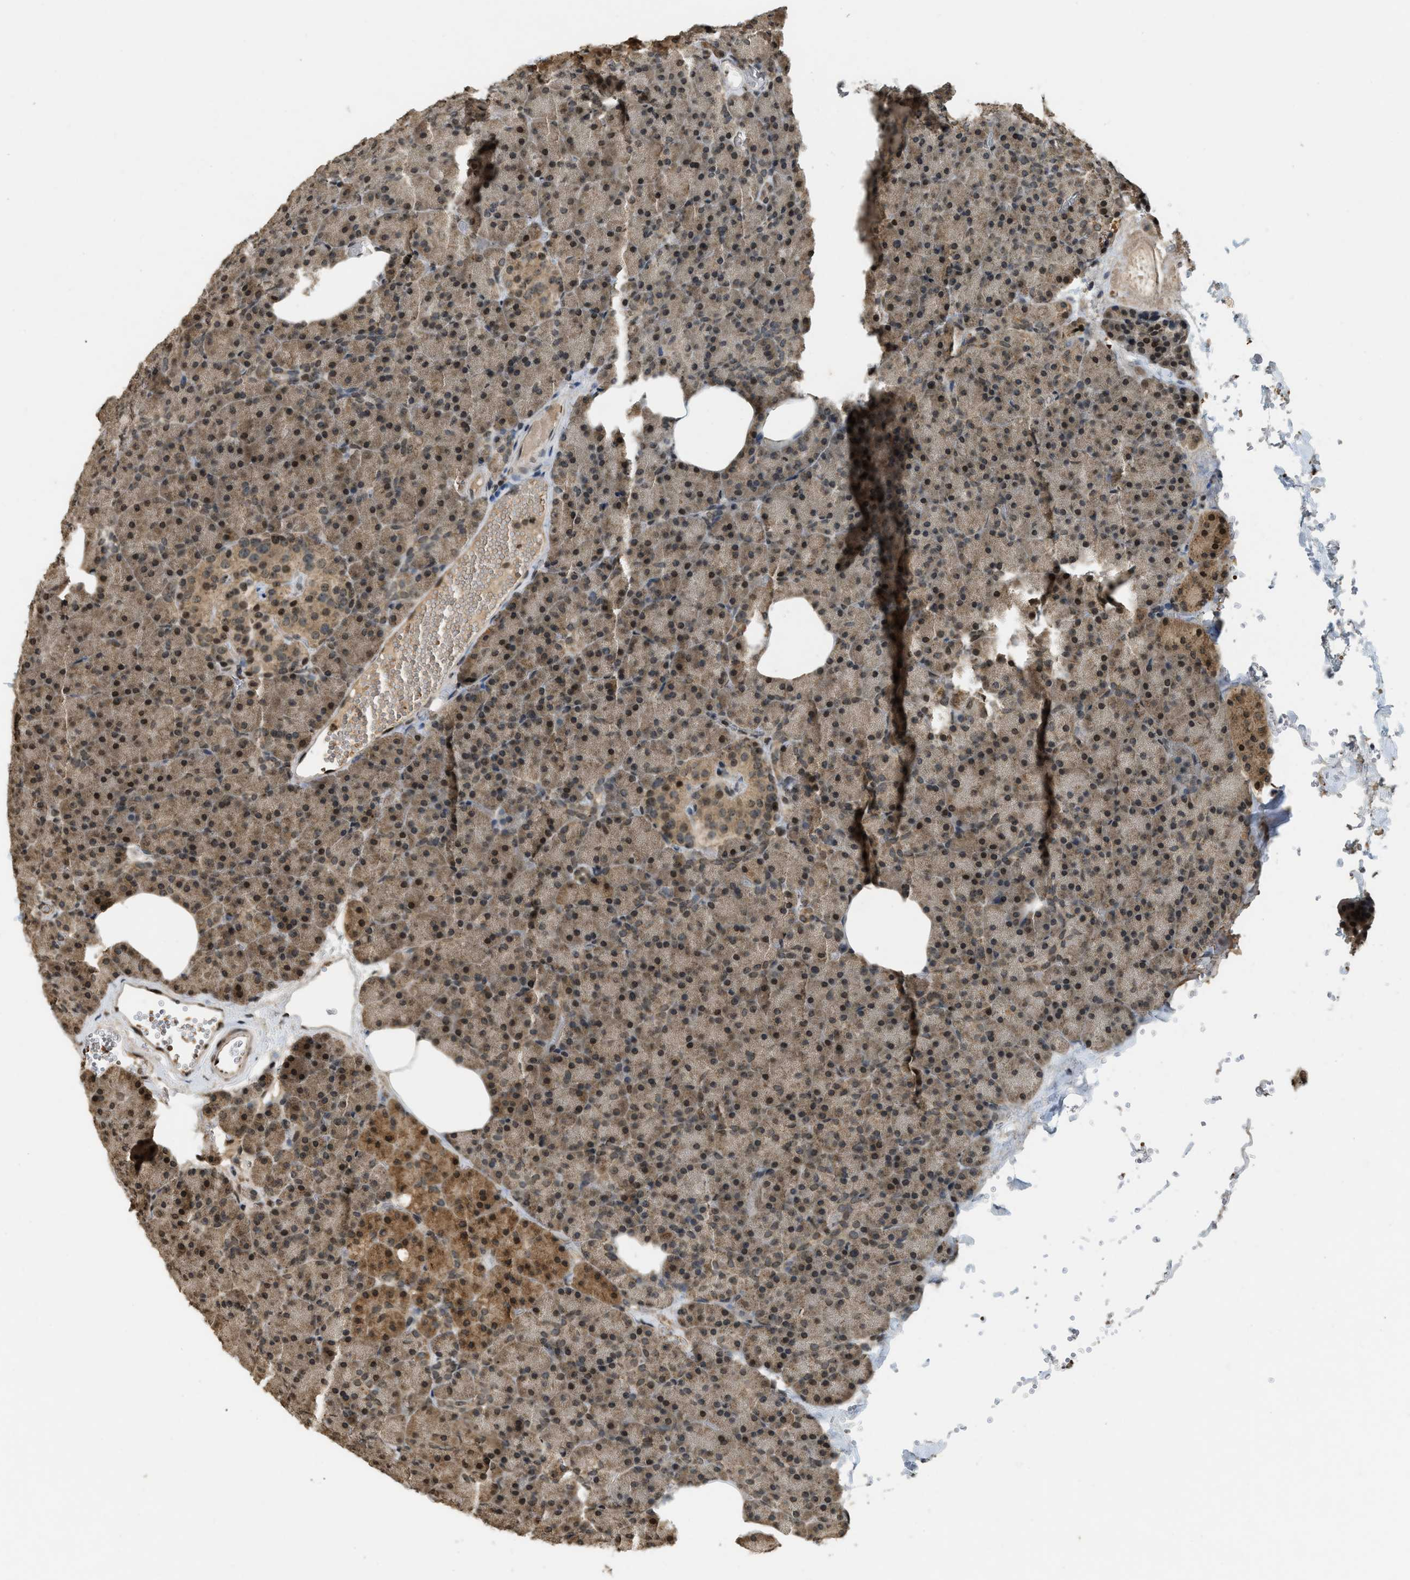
{"staining": {"intensity": "moderate", "quantity": ">75%", "location": "cytoplasmic/membranous,nuclear"}, "tissue": "pancreas", "cell_type": "Exocrine glandular cells", "image_type": "normal", "snomed": [{"axis": "morphology", "description": "Normal tissue, NOS"}, {"axis": "morphology", "description": "Carcinoid, malignant, NOS"}, {"axis": "topography", "description": "Pancreas"}], "caption": "Approximately >75% of exocrine glandular cells in unremarkable human pancreas exhibit moderate cytoplasmic/membranous,nuclear protein positivity as visualized by brown immunohistochemical staining.", "gene": "SIAH1", "patient": {"sex": "female", "age": 35}}